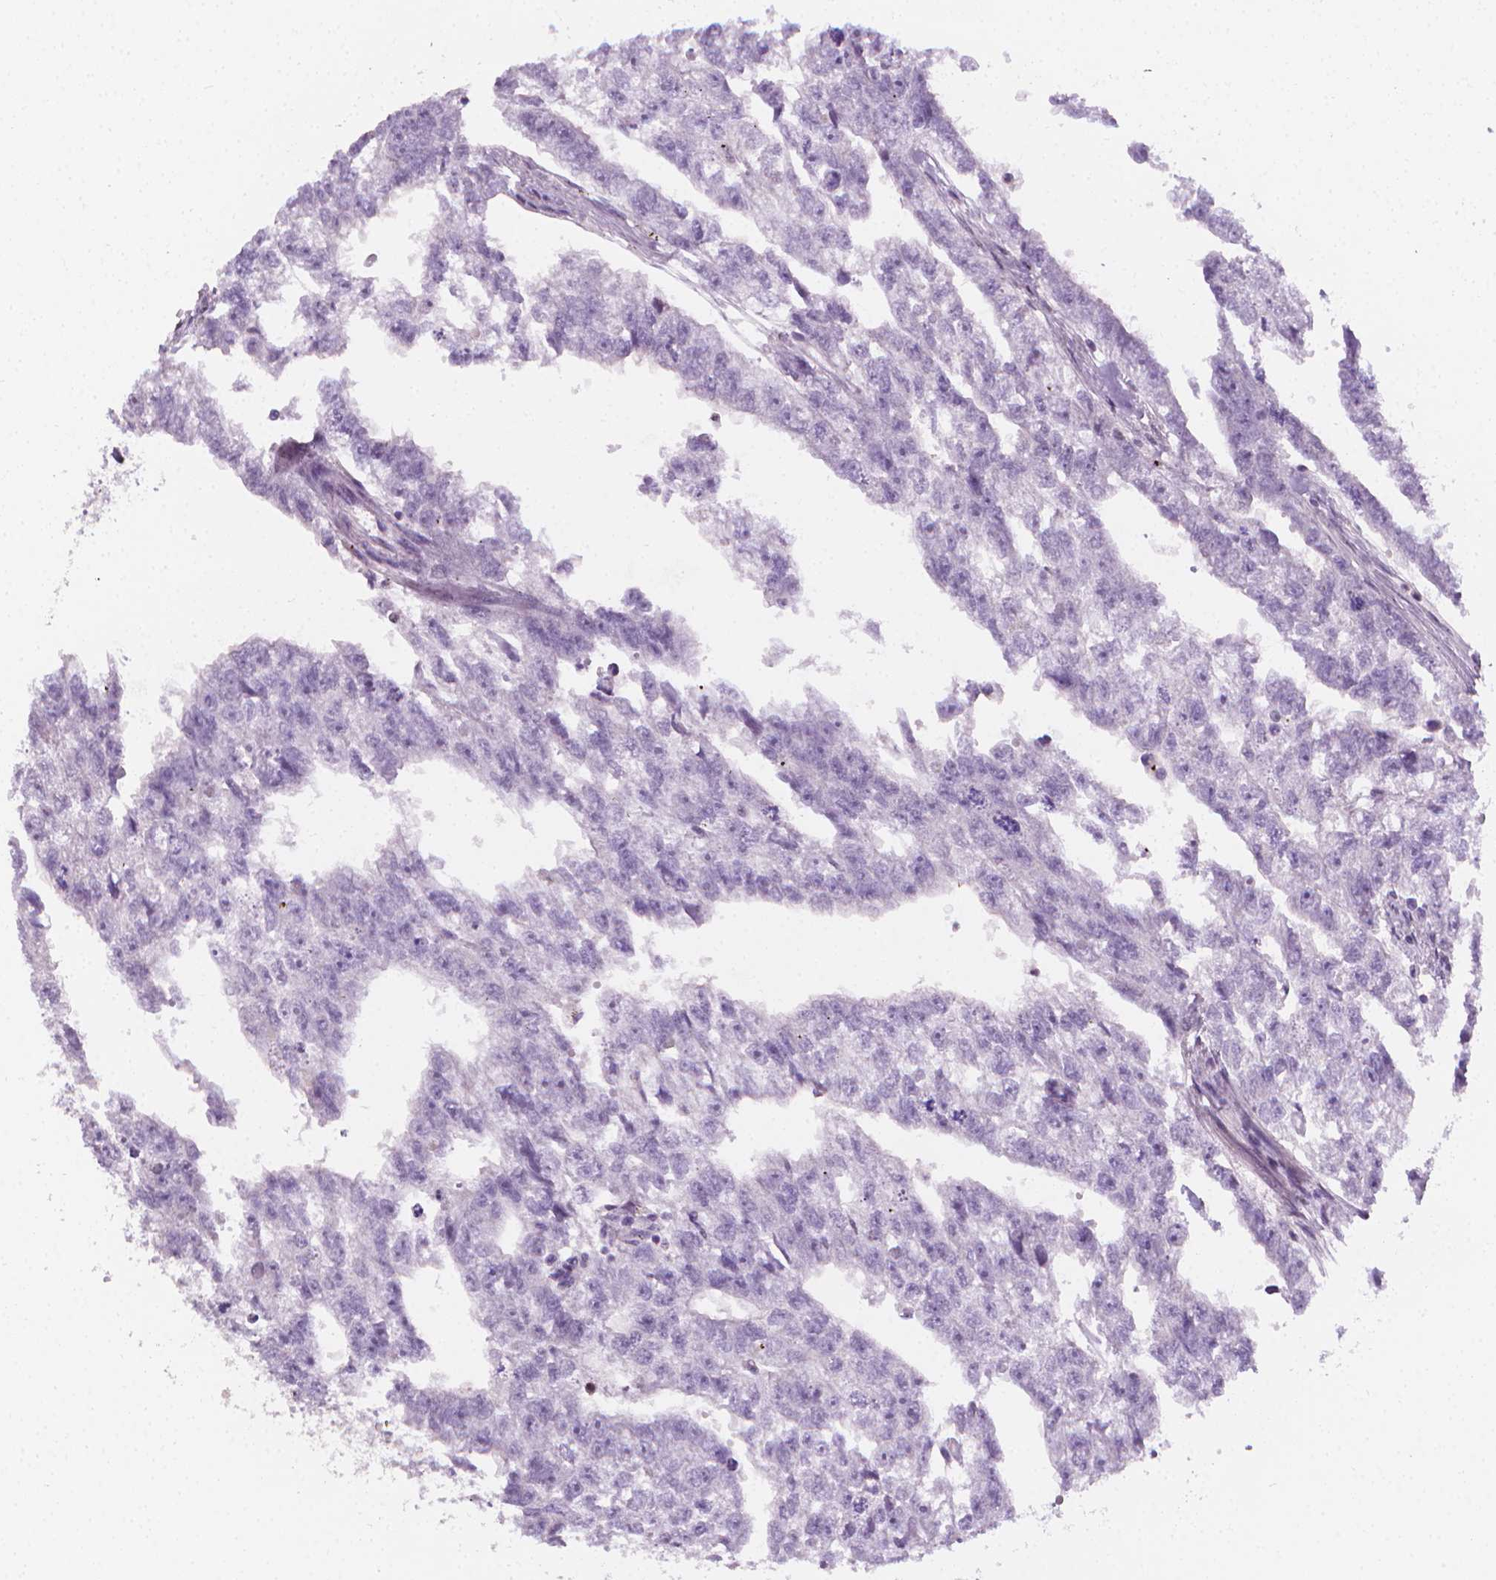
{"staining": {"intensity": "negative", "quantity": "none", "location": "none"}, "tissue": "testis cancer", "cell_type": "Tumor cells", "image_type": "cancer", "snomed": [{"axis": "morphology", "description": "Carcinoma, Embryonal, NOS"}, {"axis": "morphology", "description": "Teratoma, malignant, NOS"}, {"axis": "topography", "description": "Testis"}], "caption": "Immunohistochemistry (IHC) of human embryonal carcinoma (testis) reveals no staining in tumor cells. Brightfield microscopy of IHC stained with DAB (3,3'-diaminobenzidine) (brown) and hematoxylin (blue), captured at high magnification.", "gene": "NCAN", "patient": {"sex": "male", "age": 44}}